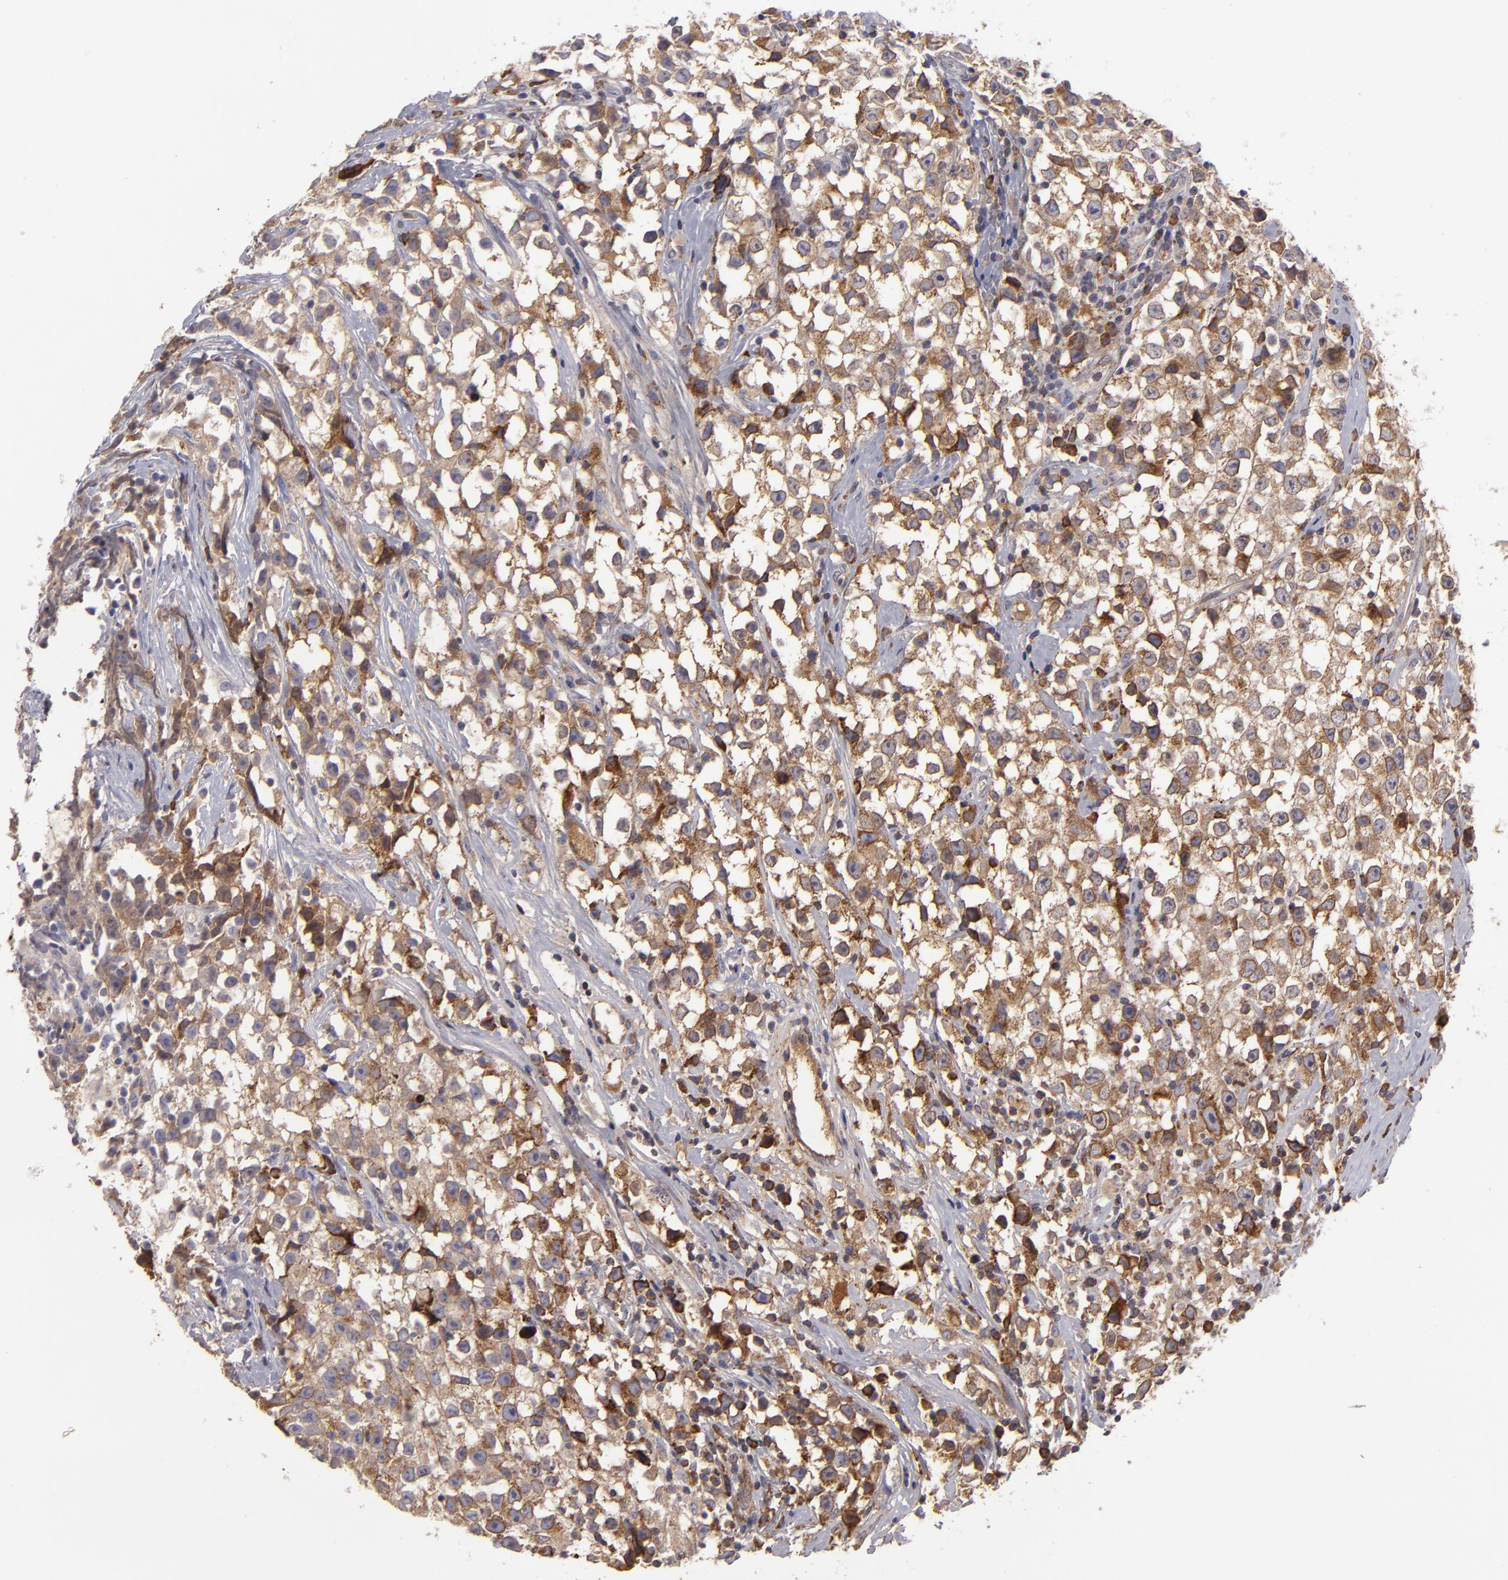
{"staining": {"intensity": "moderate", "quantity": ">75%", "location": "cytoplasmic/membranous"}, "tissue": "testis cancer", "cell_type": "Tumor cells", "image_type": "cancer", "snomed": [{"axis": "morphology", "description": "Seminoma, NOS"}, {"axis": "topography", "description": "Testis"}], "caption": "Protein staining of testis cancer (seminoma) tissue exhibits moderate cytoplasmic/membranous expression in about >75% of tumor cells.", "gene": "CFB", "patient": {"sex": "male", "age": 35}}